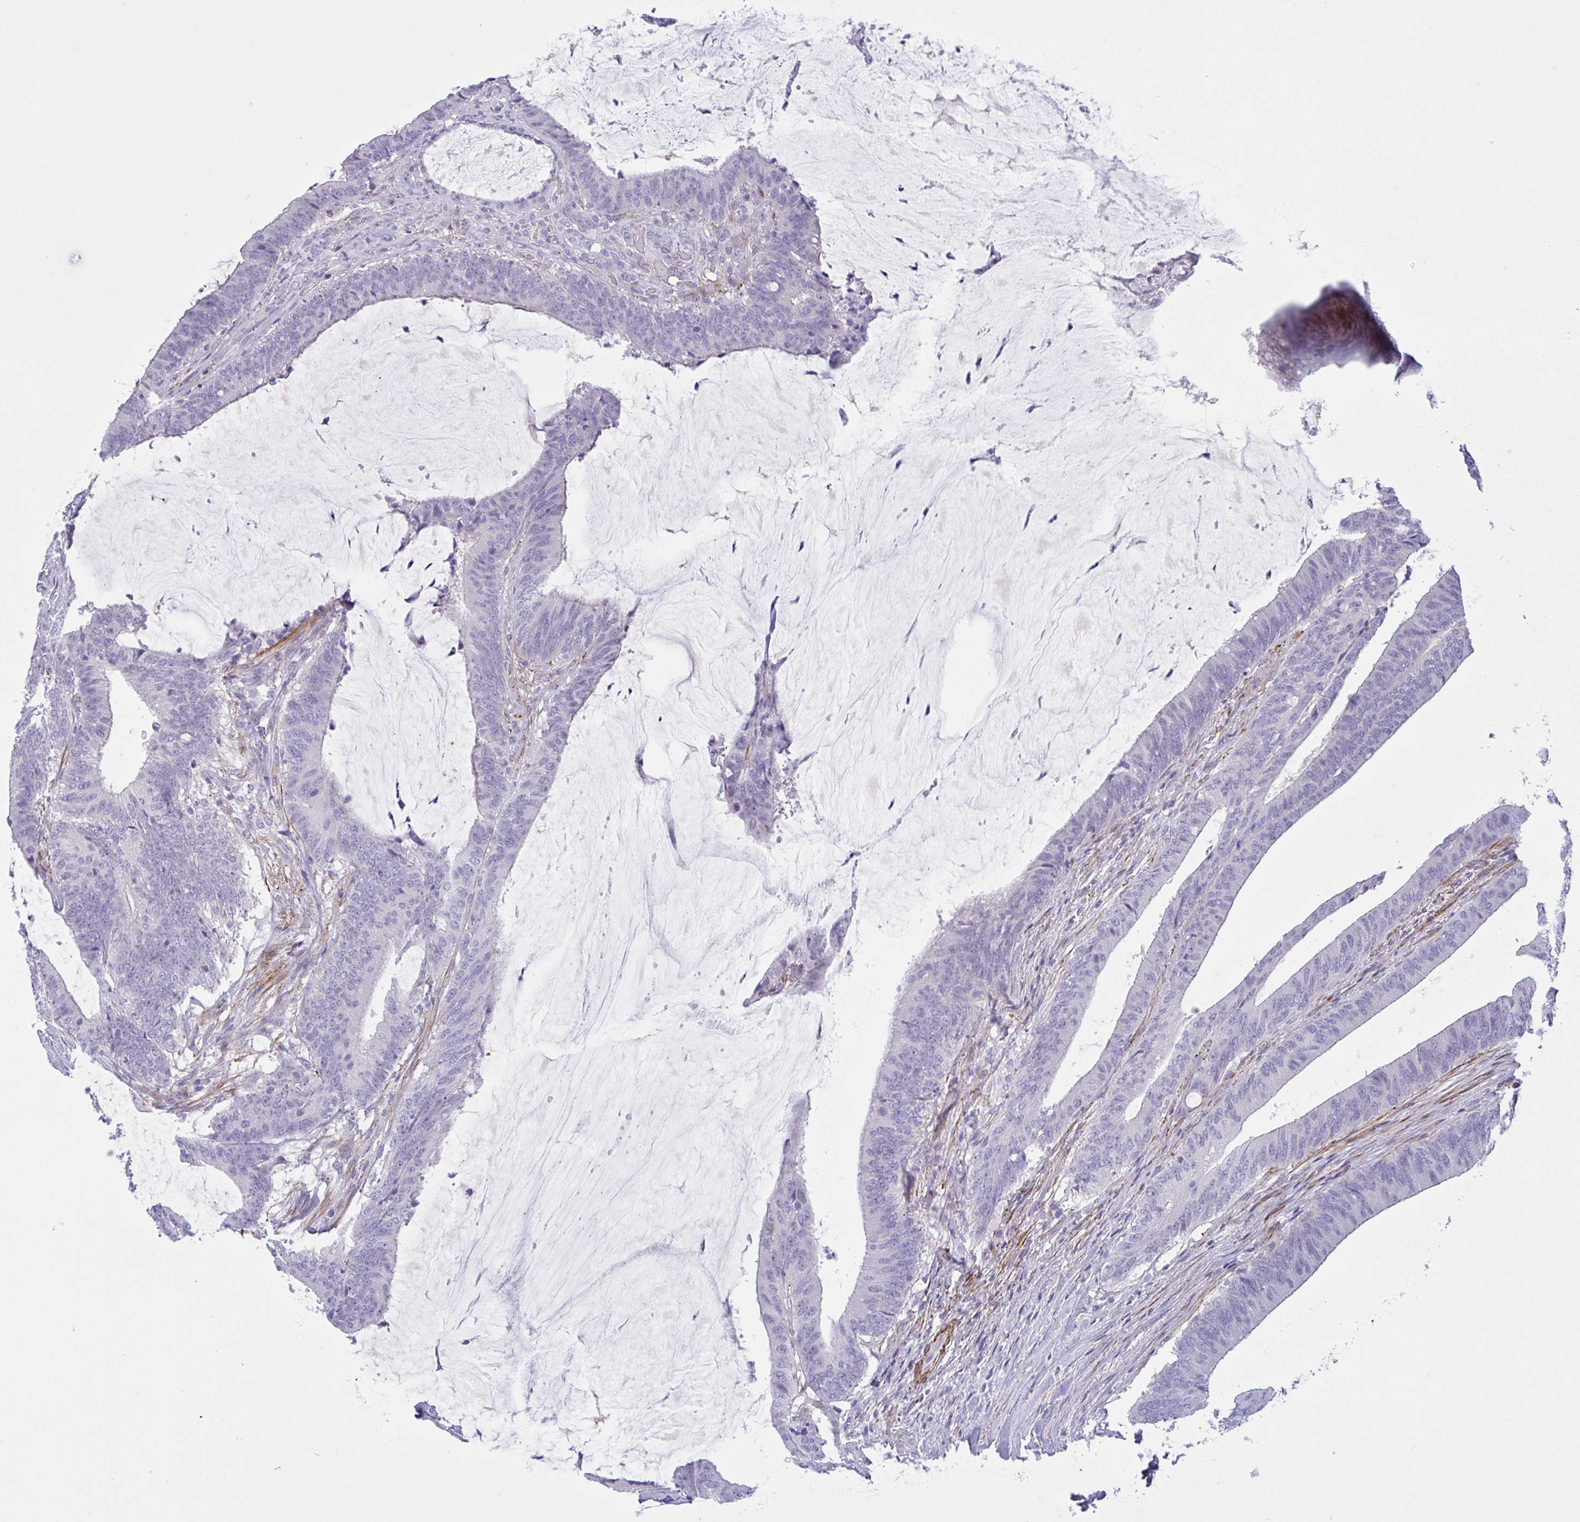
{"staining": {"intensity": "negative", "quantity": "none", "location": "none"}, "tissue": "colorectal cancer", "cell_type": "Tumor cells", "image_type": "cancer", "snomed": [{"axis": "morphology", "description": "Adenocarcinoma, NOS"}, {"axis": "topography", "description": "Colon"}], "caption": "Adenocarcinoma (colorectal) stained for a protein using immunohistochemistry (IHC) exhibits no positivity tumor cells.", "gene": "AHCYL2", "patient": {"sex": "female", "age": 43}}